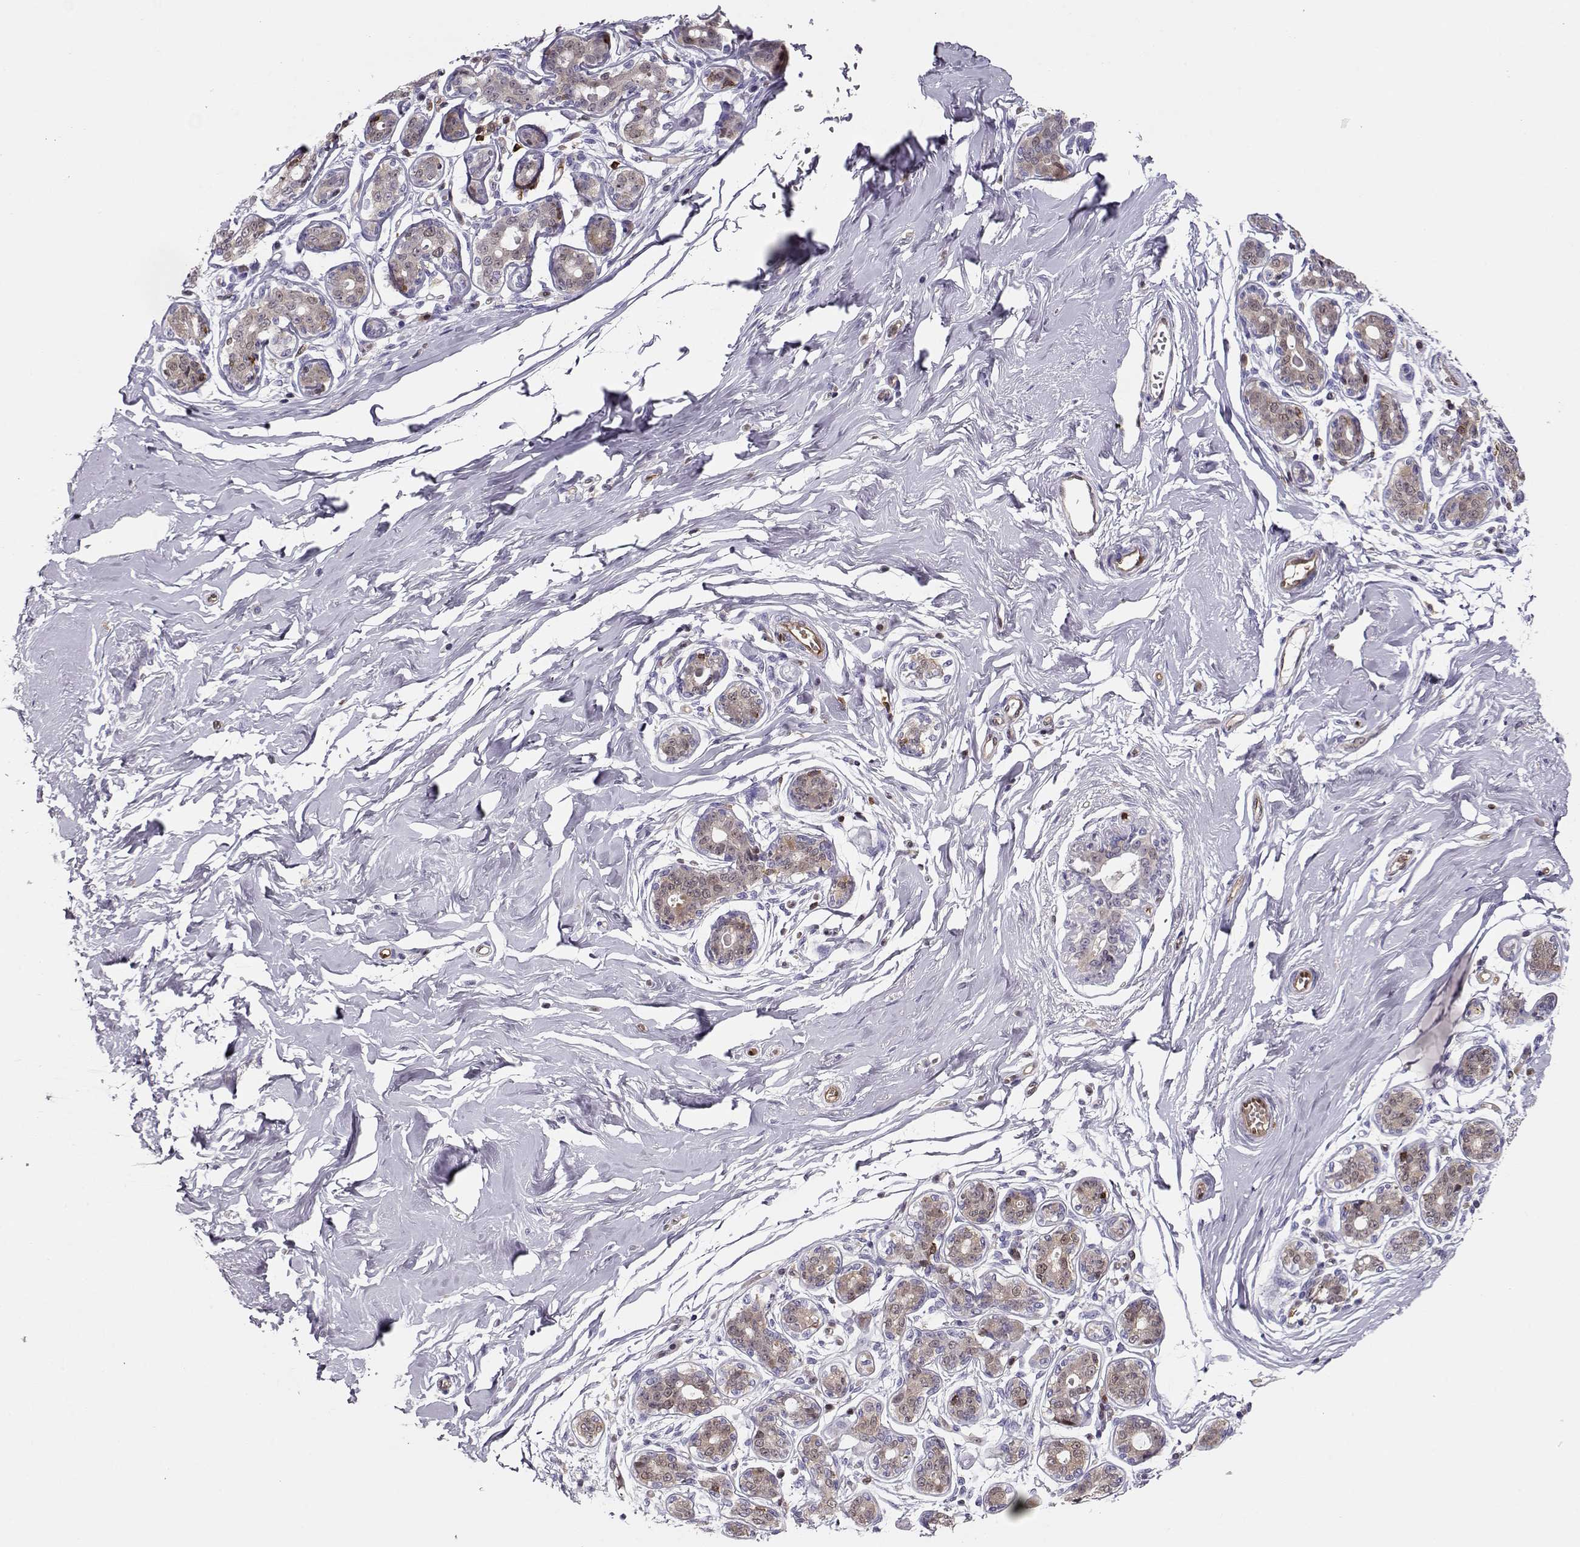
{"staining": {"intensity": "negative", "quantity": "none", "location": "none"}, "tissue": "breast", "cell_type": "Adipocytes", "image_type": "normal", "snomed": [{"axis": "morphology", "description": "Normal tissue, NOS"}, {"axis": "topography", "description": "Skin"}, {"axis": "topography", "description": "Breast"}], "caption": "Adipocytes are negative for protein expression in benign human breast. Brightfield microscopy of immunohistochemistry (IHC) stained with DAB (brown) and hematoxylin (blue), captured at high magnification.", "gene": "PNP", "patient": {"sex": "female", "age": 43}}